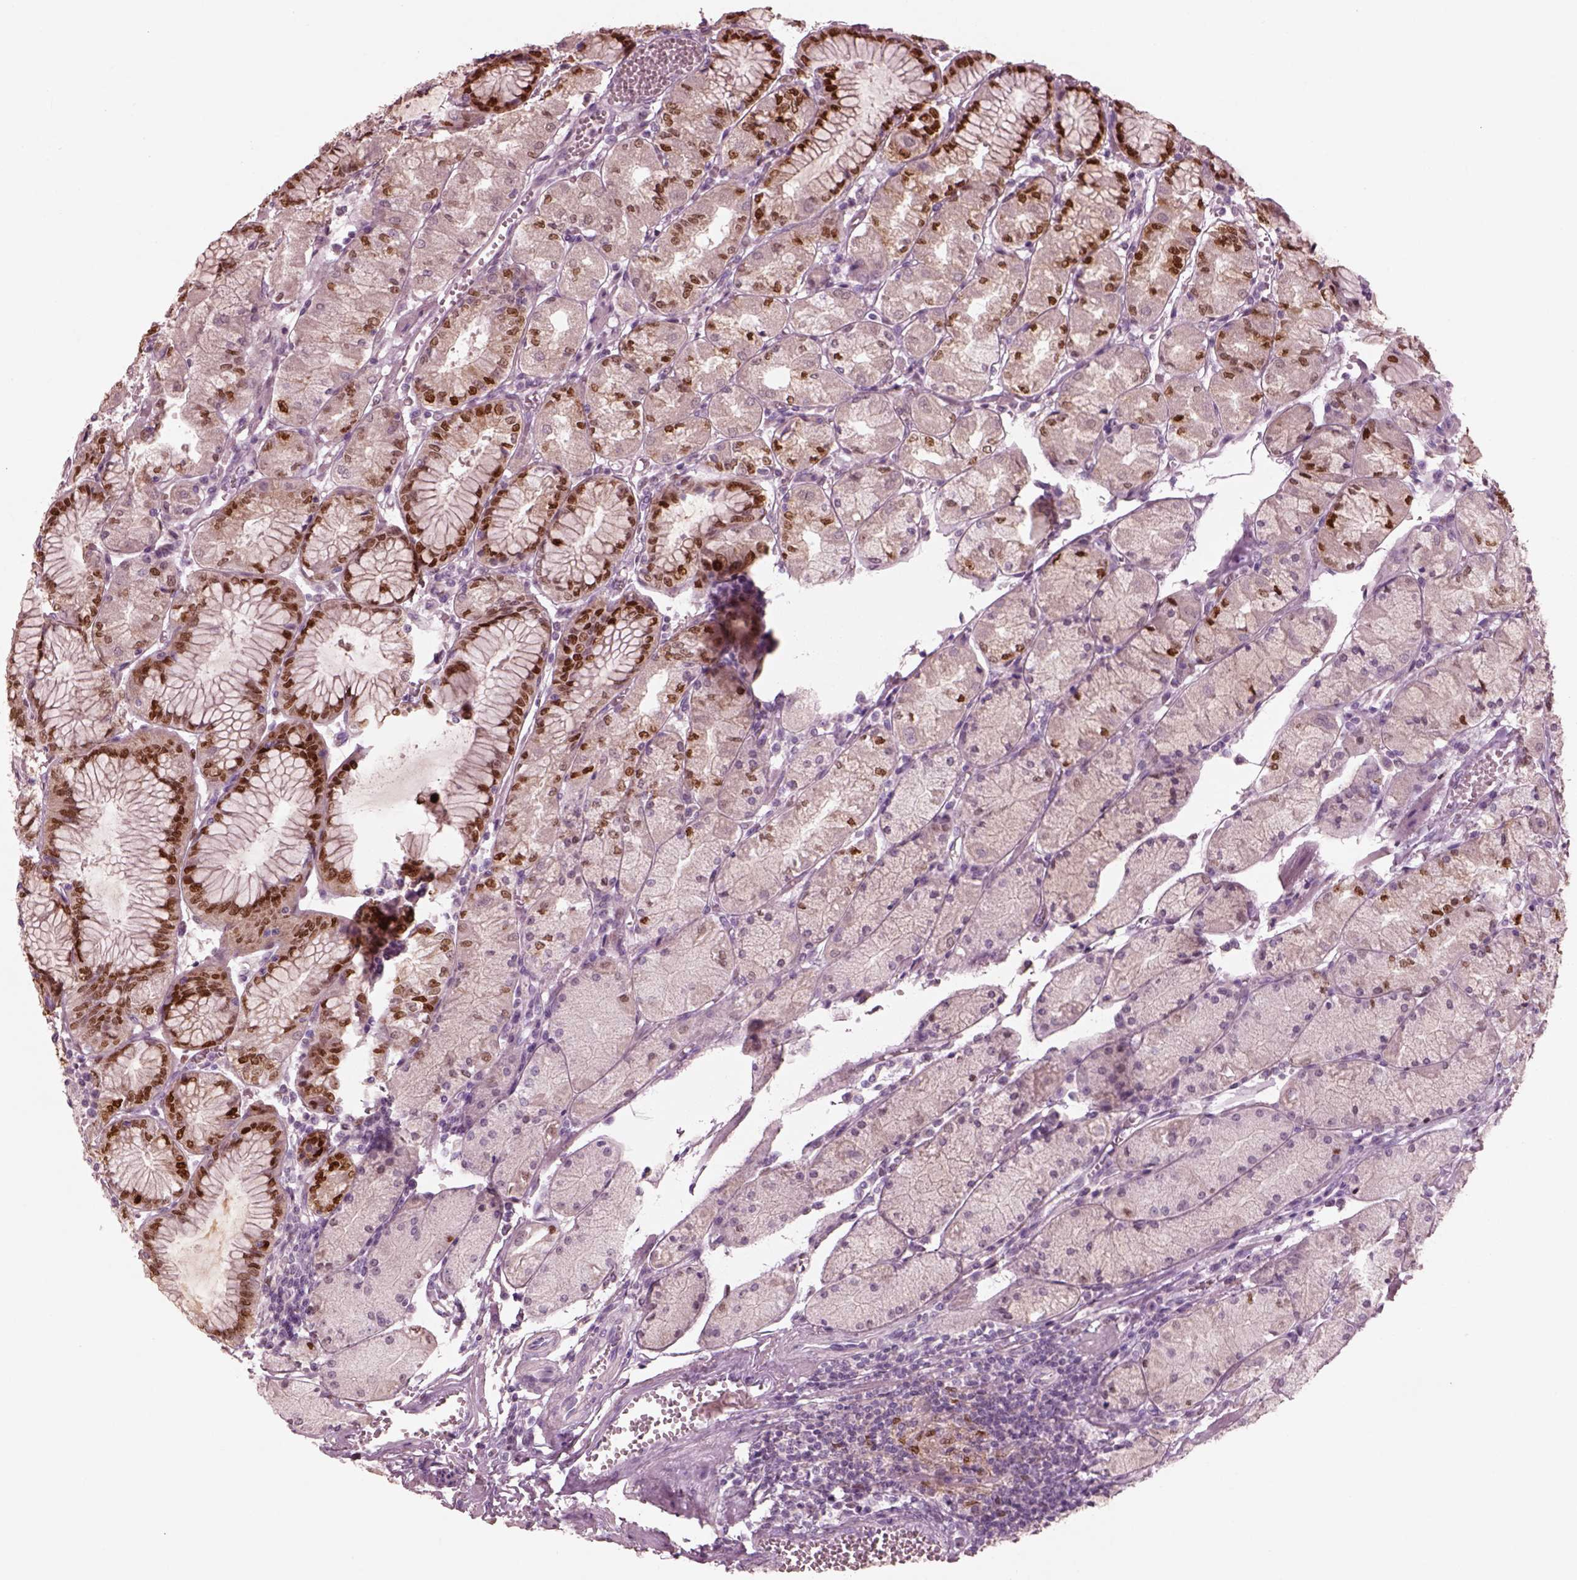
{"staining": {"intensity": "strong", "quantity": ">75%", "location": "nuclear"}, "tissue": "stomach", "cell_type": "Glandular cells", "image_type": "normal", "snomed": [{"axis": "morphology", "description": "Normal tissue, NOS"}, {"axis": "topography", "description": "Stomach, upper"}], "caption": "Immunohistochemical staining of benign human stomach demonstrates high levels of strong nuclear staining in about >75% of glandular cells. (DAB IHC with brightfield microscopy, high magnification).", "gene": "SOX9", "patient": {"sex": "male", "age": 69}}